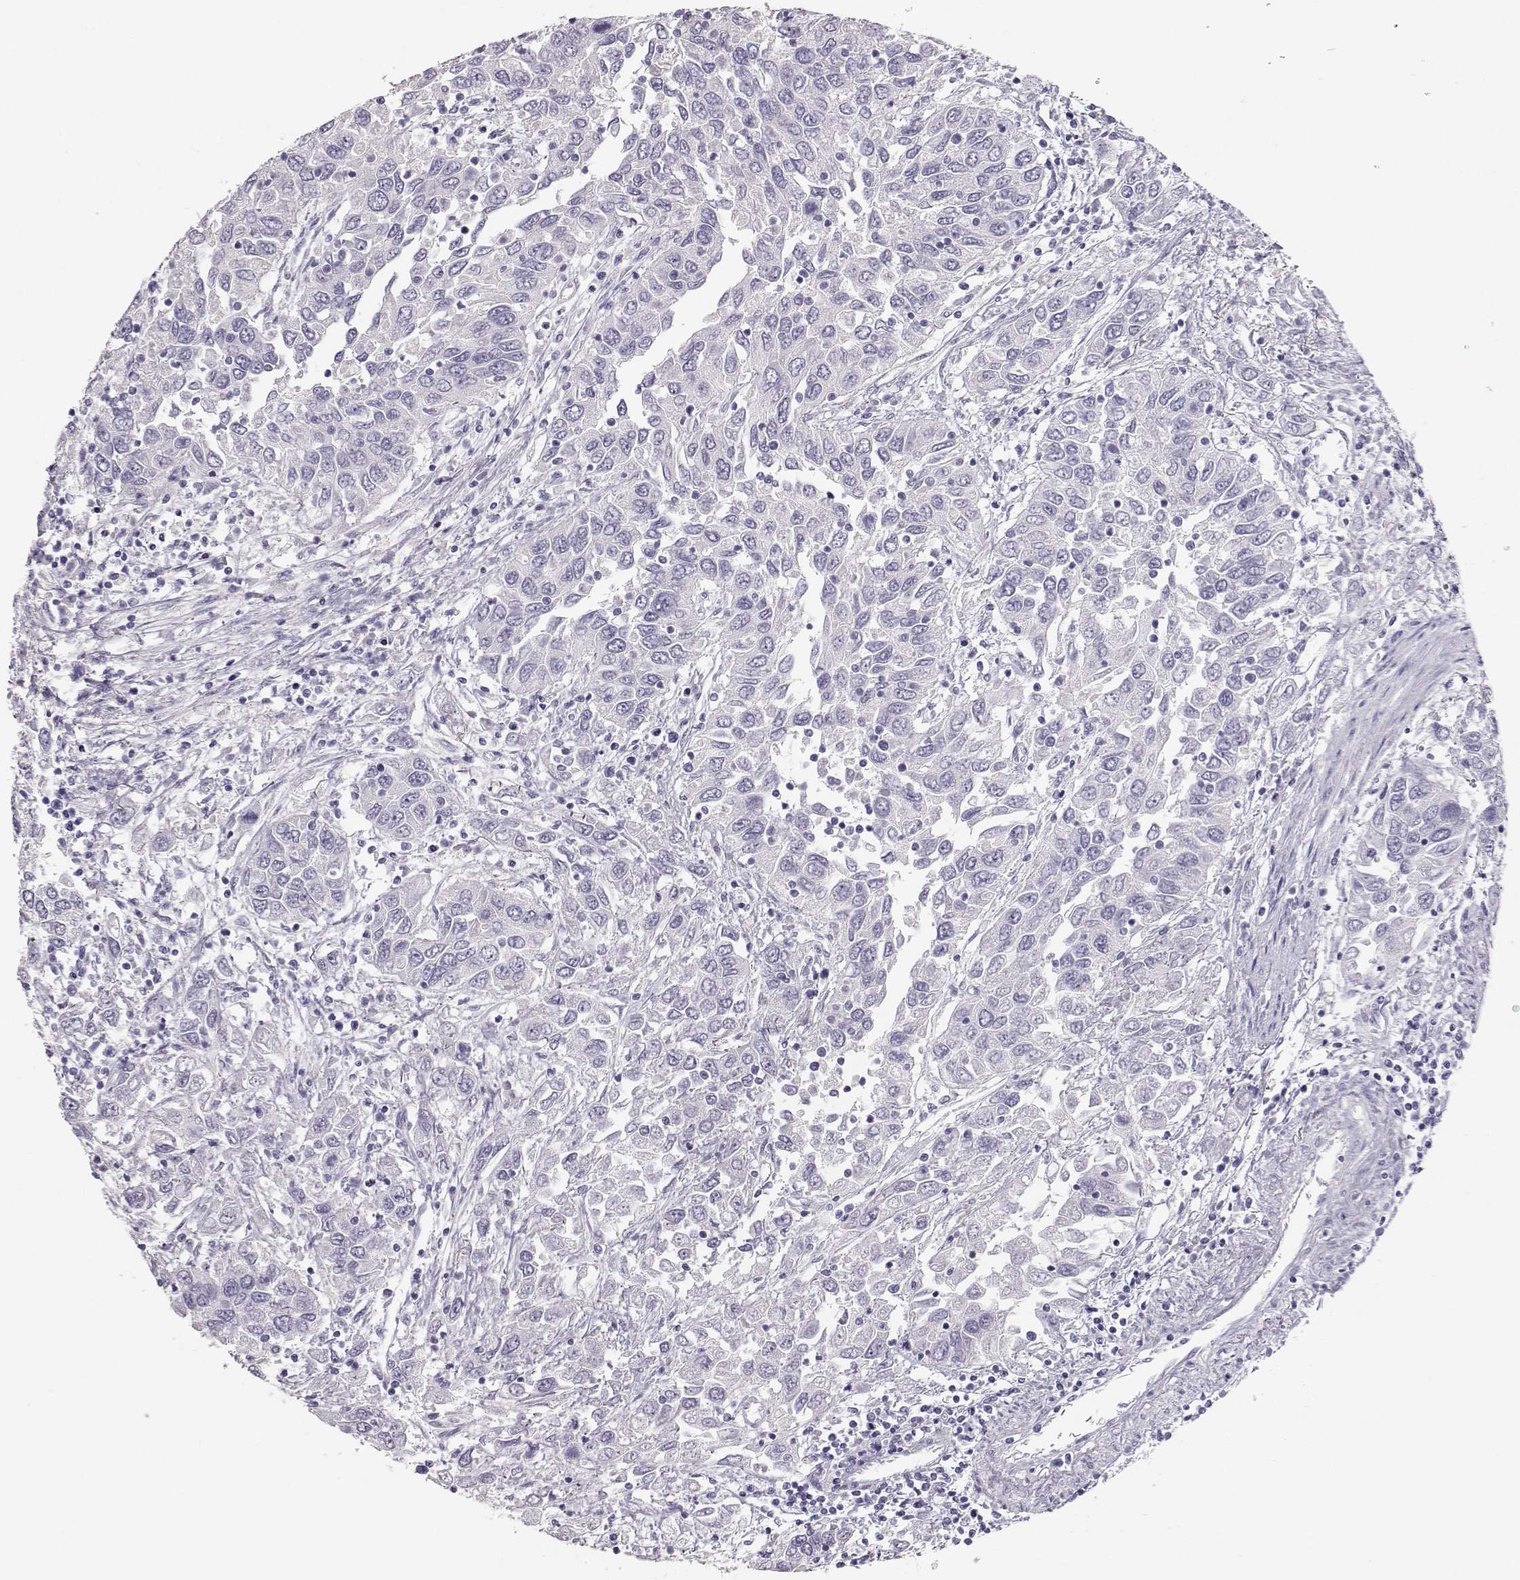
{"staining": {"intensity": "negative", "quantity": "none", "location": "none"}, "tissue": "urothelial cancer", "cell_type": "Tumor cells", "image_type": "cancer", "snomed": [{"axis": "morphology", "description": "Urothelial carcinoma, High grade"}, {"axis": "topography", "description": "Urinary bladder"}], "caption": "DAB immunohistochemical staining of high-grade urothelial carcinoma exhibits no significant expression in tumor cells. Brightfield microscopy of immunohistochemistry stained with DAB (brown) and hematoxylin (blue), captured at high magnification.", "gene": "MAGEC1", "patient": {"sex": "male", "age": 76}}